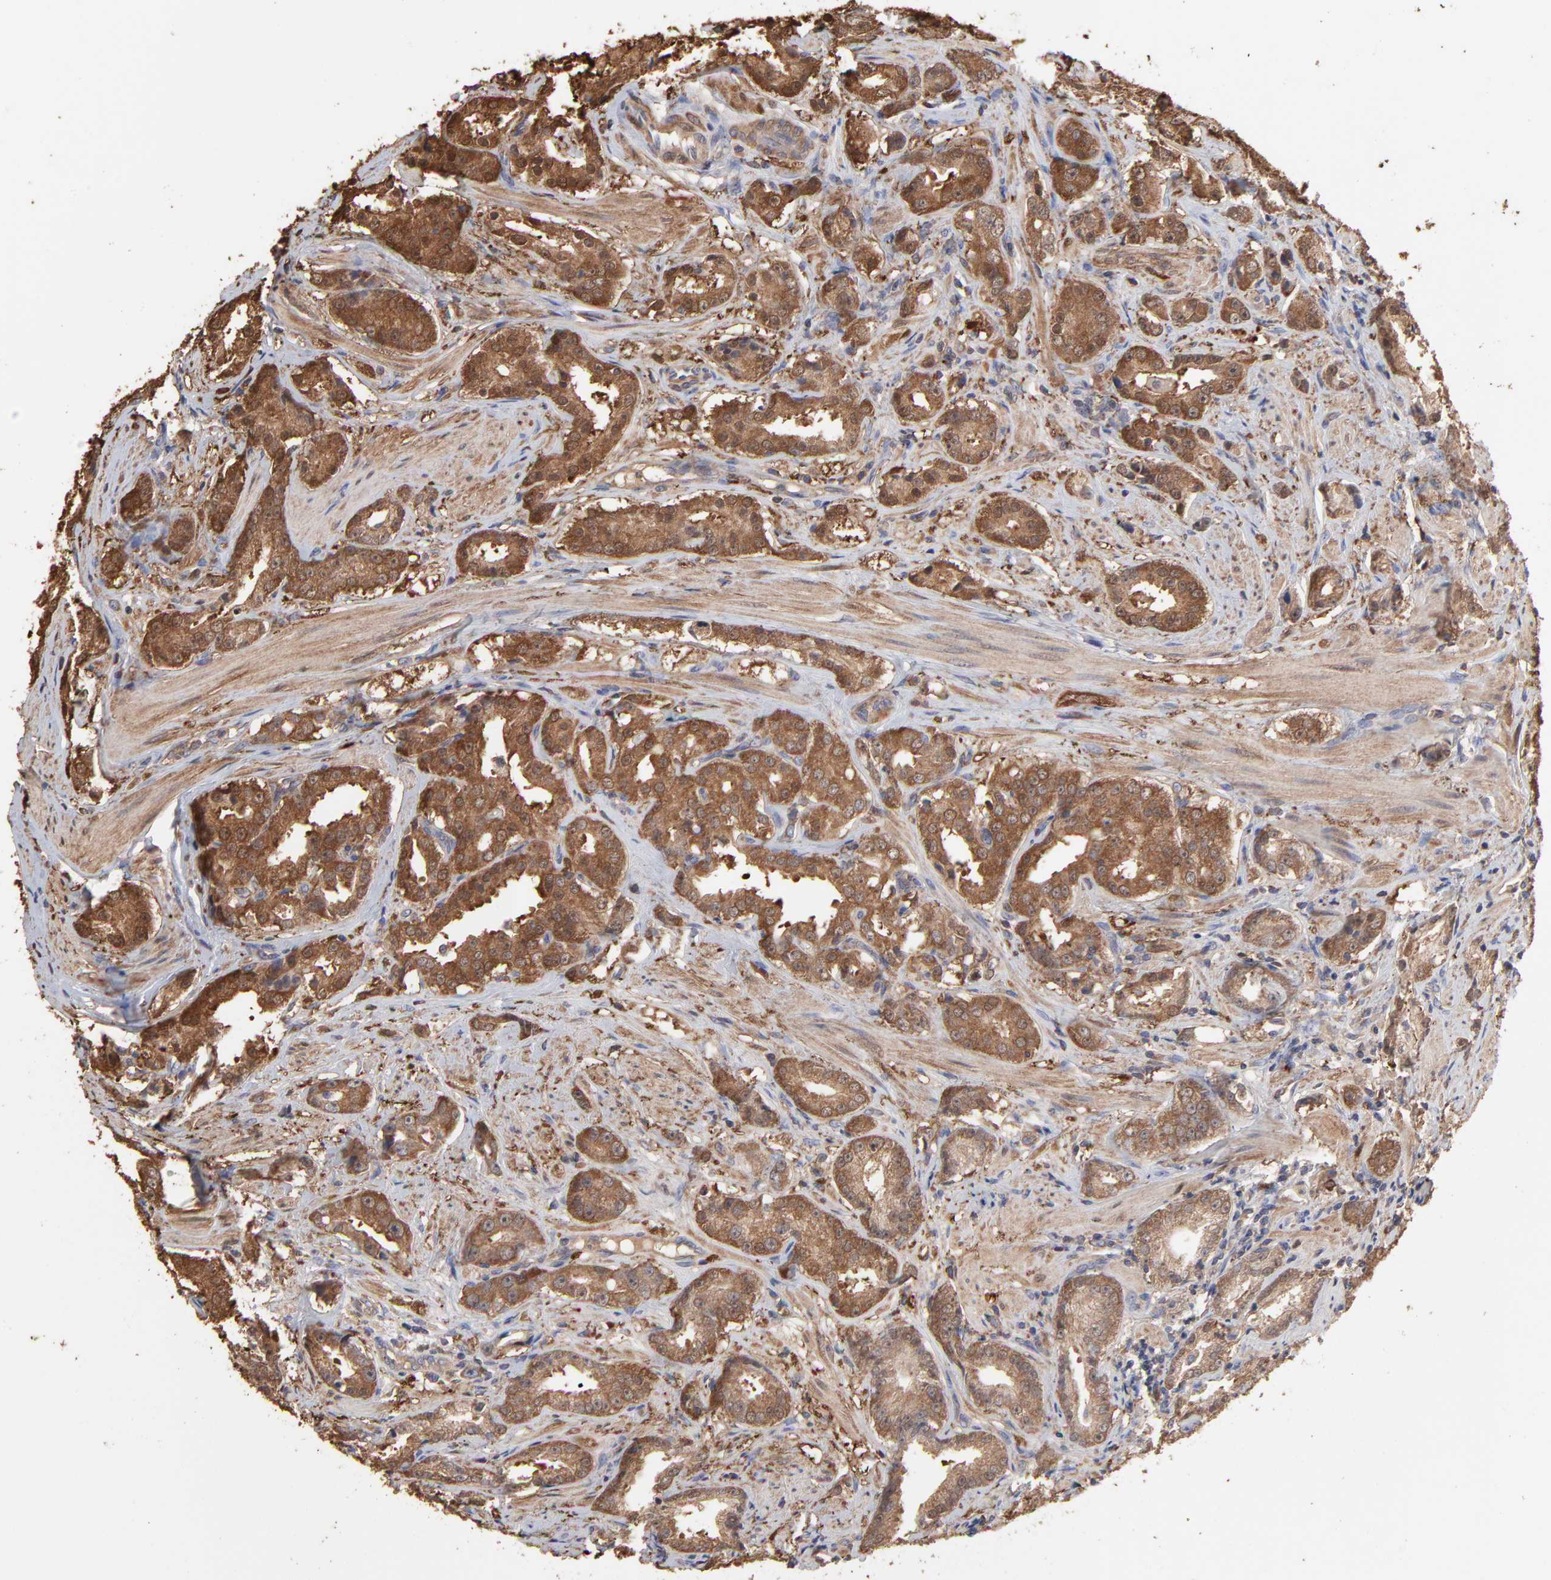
{"staining": {"intensity": "moderate", "quantity": ">75%", "location": "cytoplasmic/membranous"}, "tissue": "prostate cancer", "cell_type": "Tumor cells", "image_type": "cancer", "snomed": [{"axis": "morphology", "description": "Adenocarcinoma, Medium grade"}, {"axis": "topography", "description": "Prostate"}], "caption": "DAB immunohistochemical staining of human prostate cancer demonstrates moderate cytoplasmic/membranous protein expression in about >75% of tumor cells.", "gene": "TANGO2", "patient": {"sex": "male", "age": 53}}